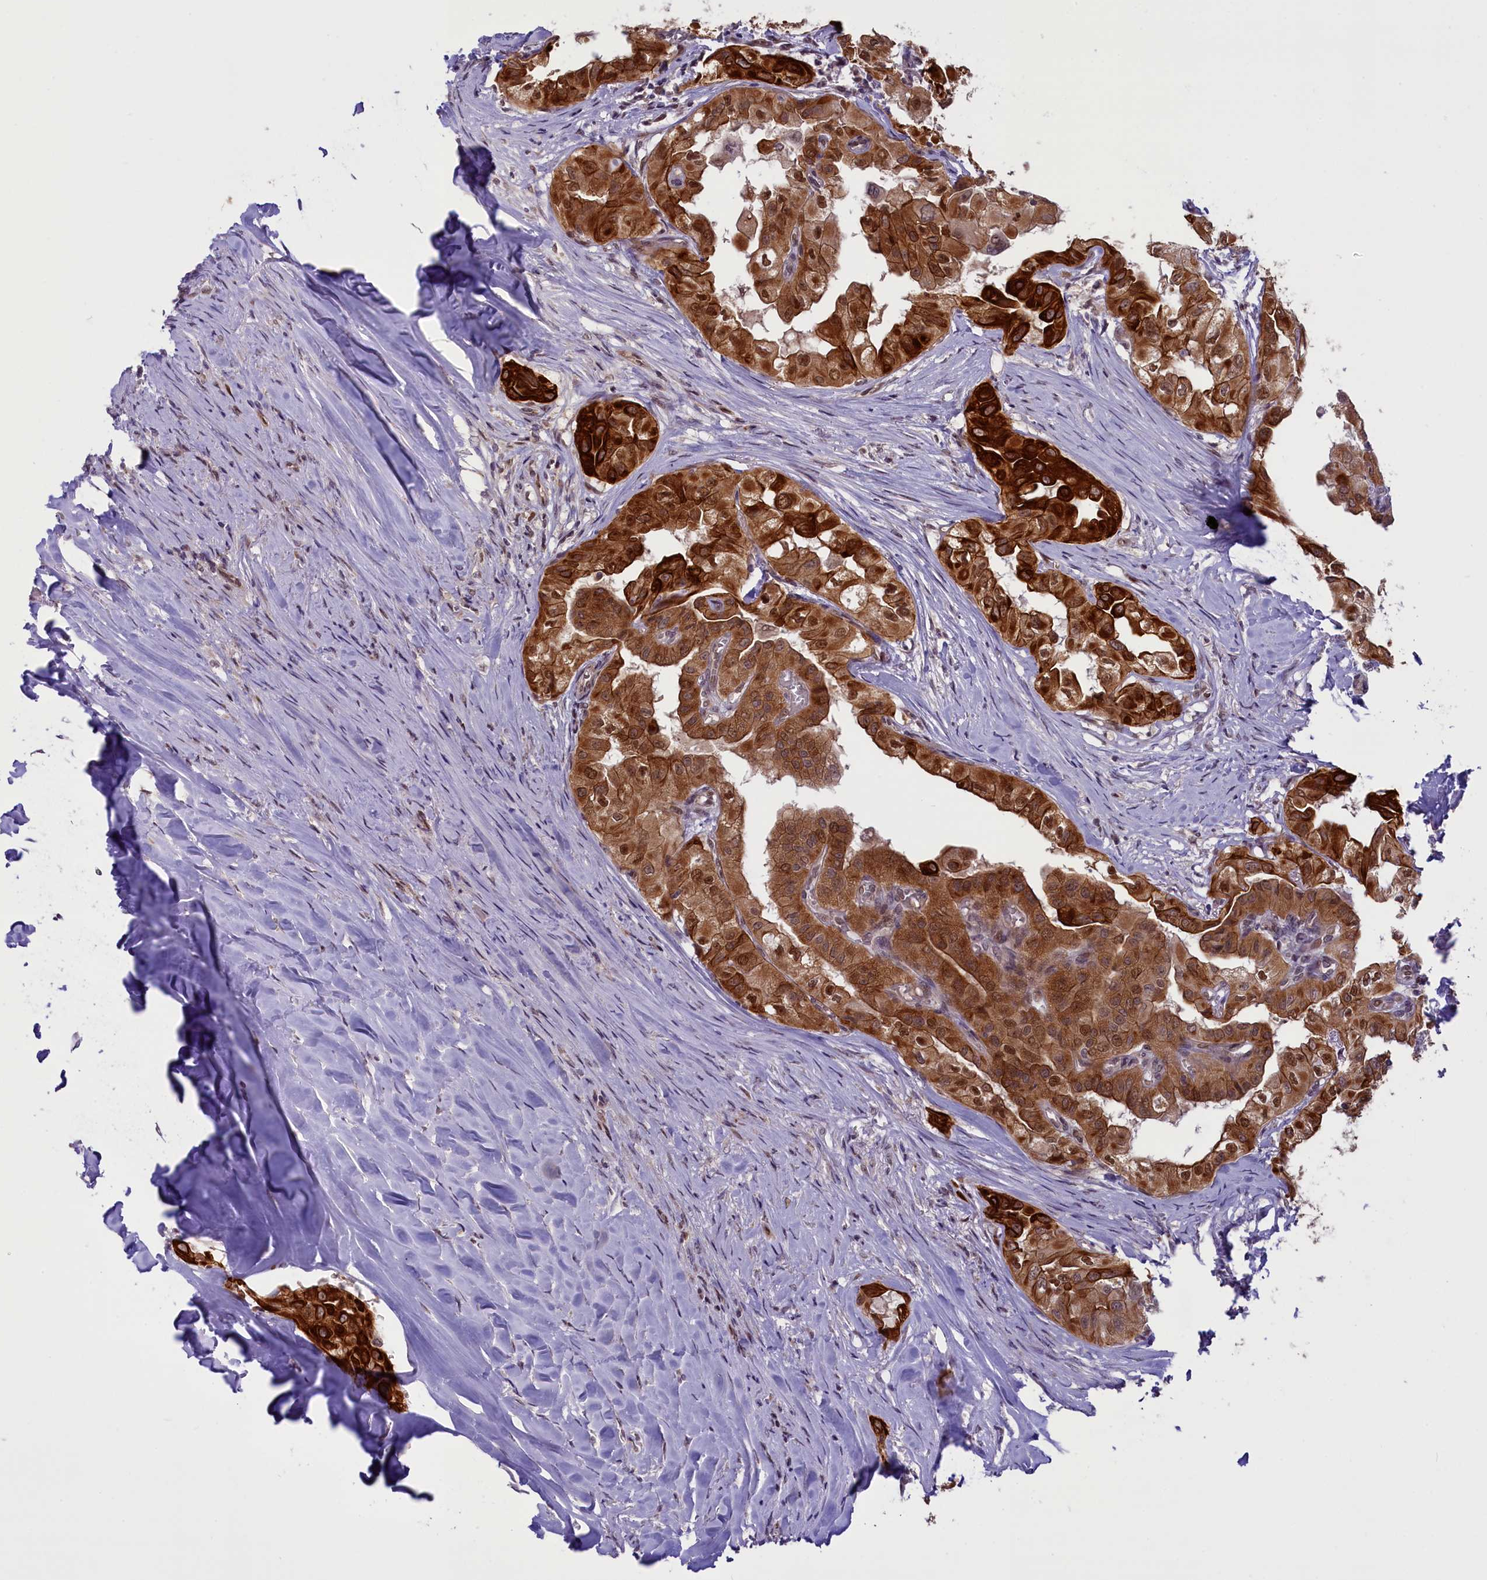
{"staining": {"intensity": "strong", "quantity": ">75%", "location": "cytoplasmic/membranous,nuclear"}, "tissue": "thyroid cancer", "cell_type": "Tumor cells", "image_type": "cancer", "snomed": [{"axis": "morphology", "description": "Papillary adenocarcinoma, NOS"}, {"axis": "topography", "description": "Thyroid gland"}], "caption": "An image of thyroid papillary adenocarcinoma stained for a protein exhibits strong cytoplasmic/membranous and nuclear brown staining in tumor cells.", "gene": "CARD8", "patient": {"sex": "female", "age": 59}}